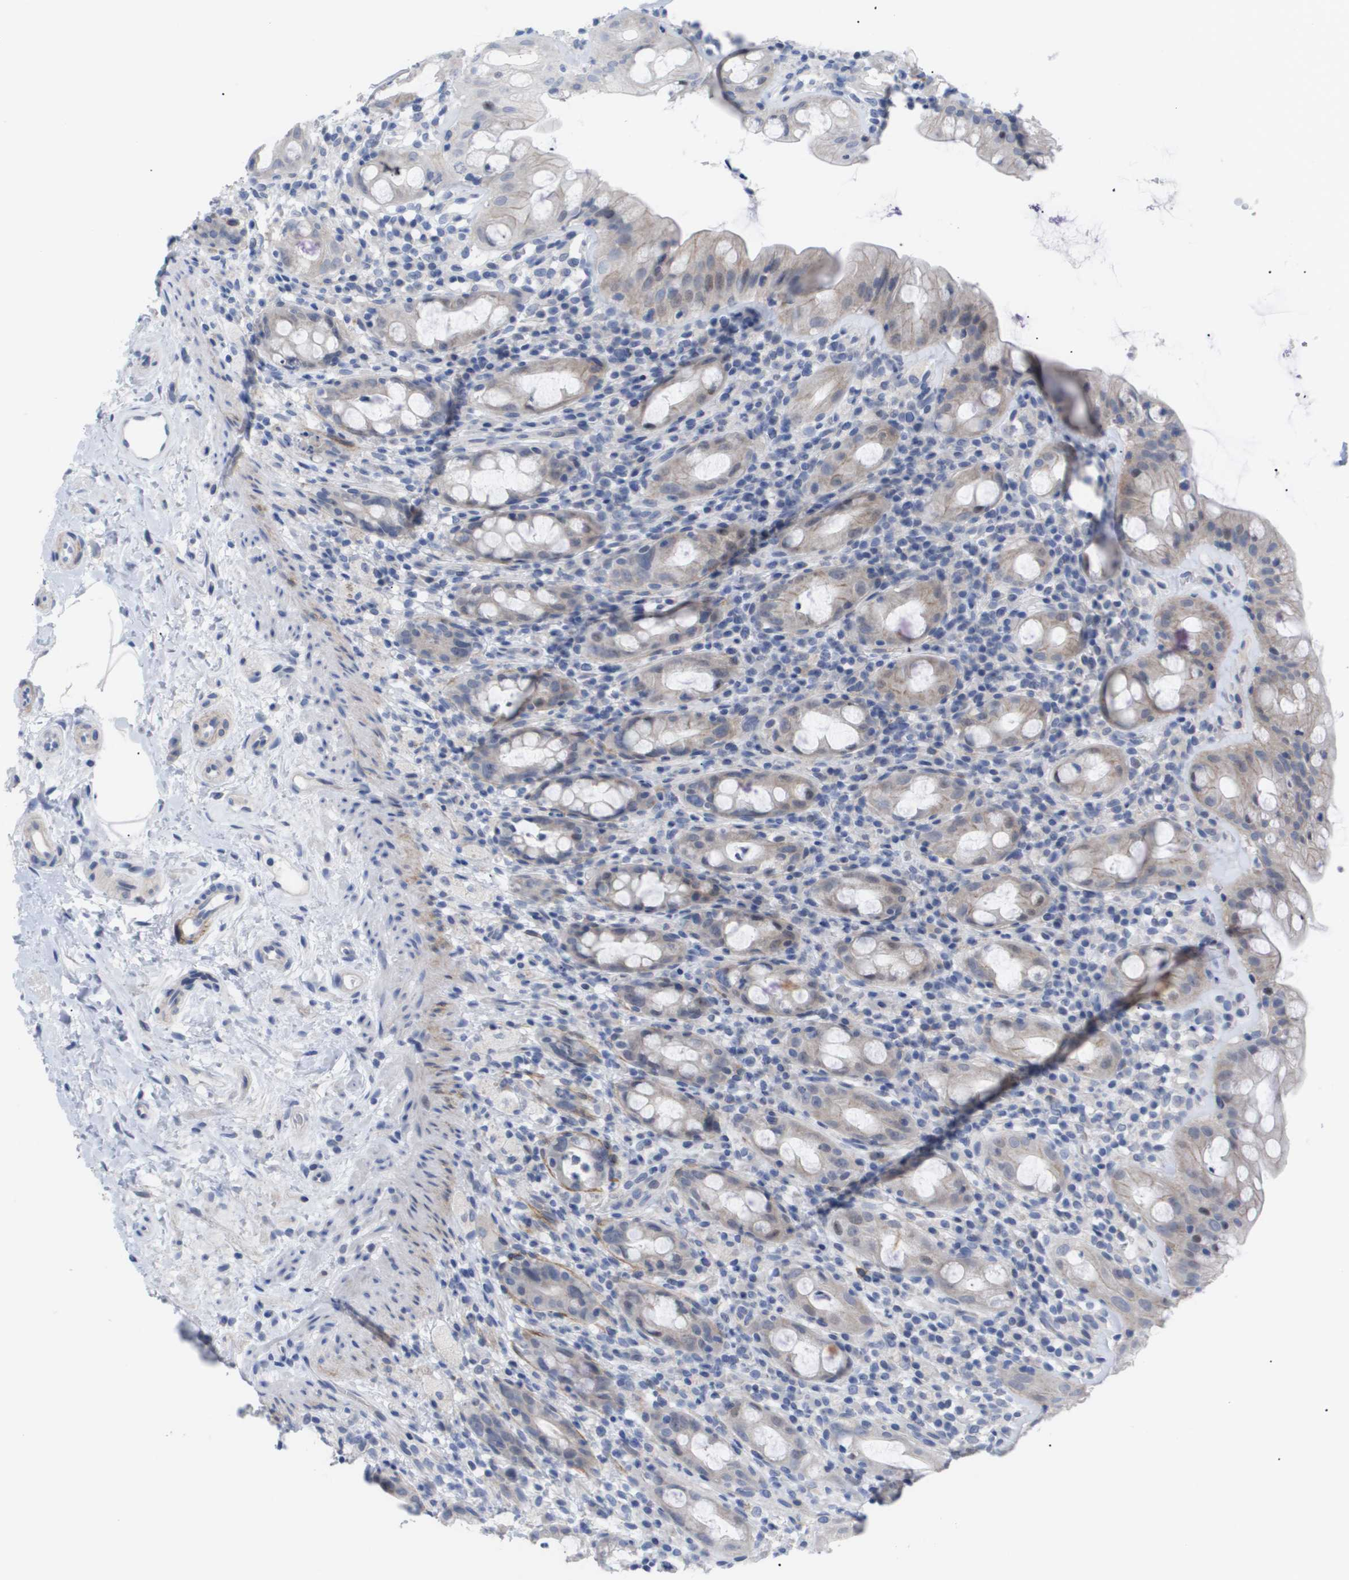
{"staining": {"intensity": "weak", "quantity": "<25%", "location": "cytoplasmic/membranous"}, "tissue": "rectum", "cell_type": "Glandular cells", "image_type": "normal", "snomed": [{"axis": "morphology", "description": "Normal tissue, NOS"}, {"axis": "topography", "description": "Rectum"}], "caption": "DAB (3,3'-diaminobenzidine) immunohistochemical staining of benign rectum exhibits no significant positivity in glandular cells.", "gene": "CAV3", "patient": {"sex": "male", "age": 44}}